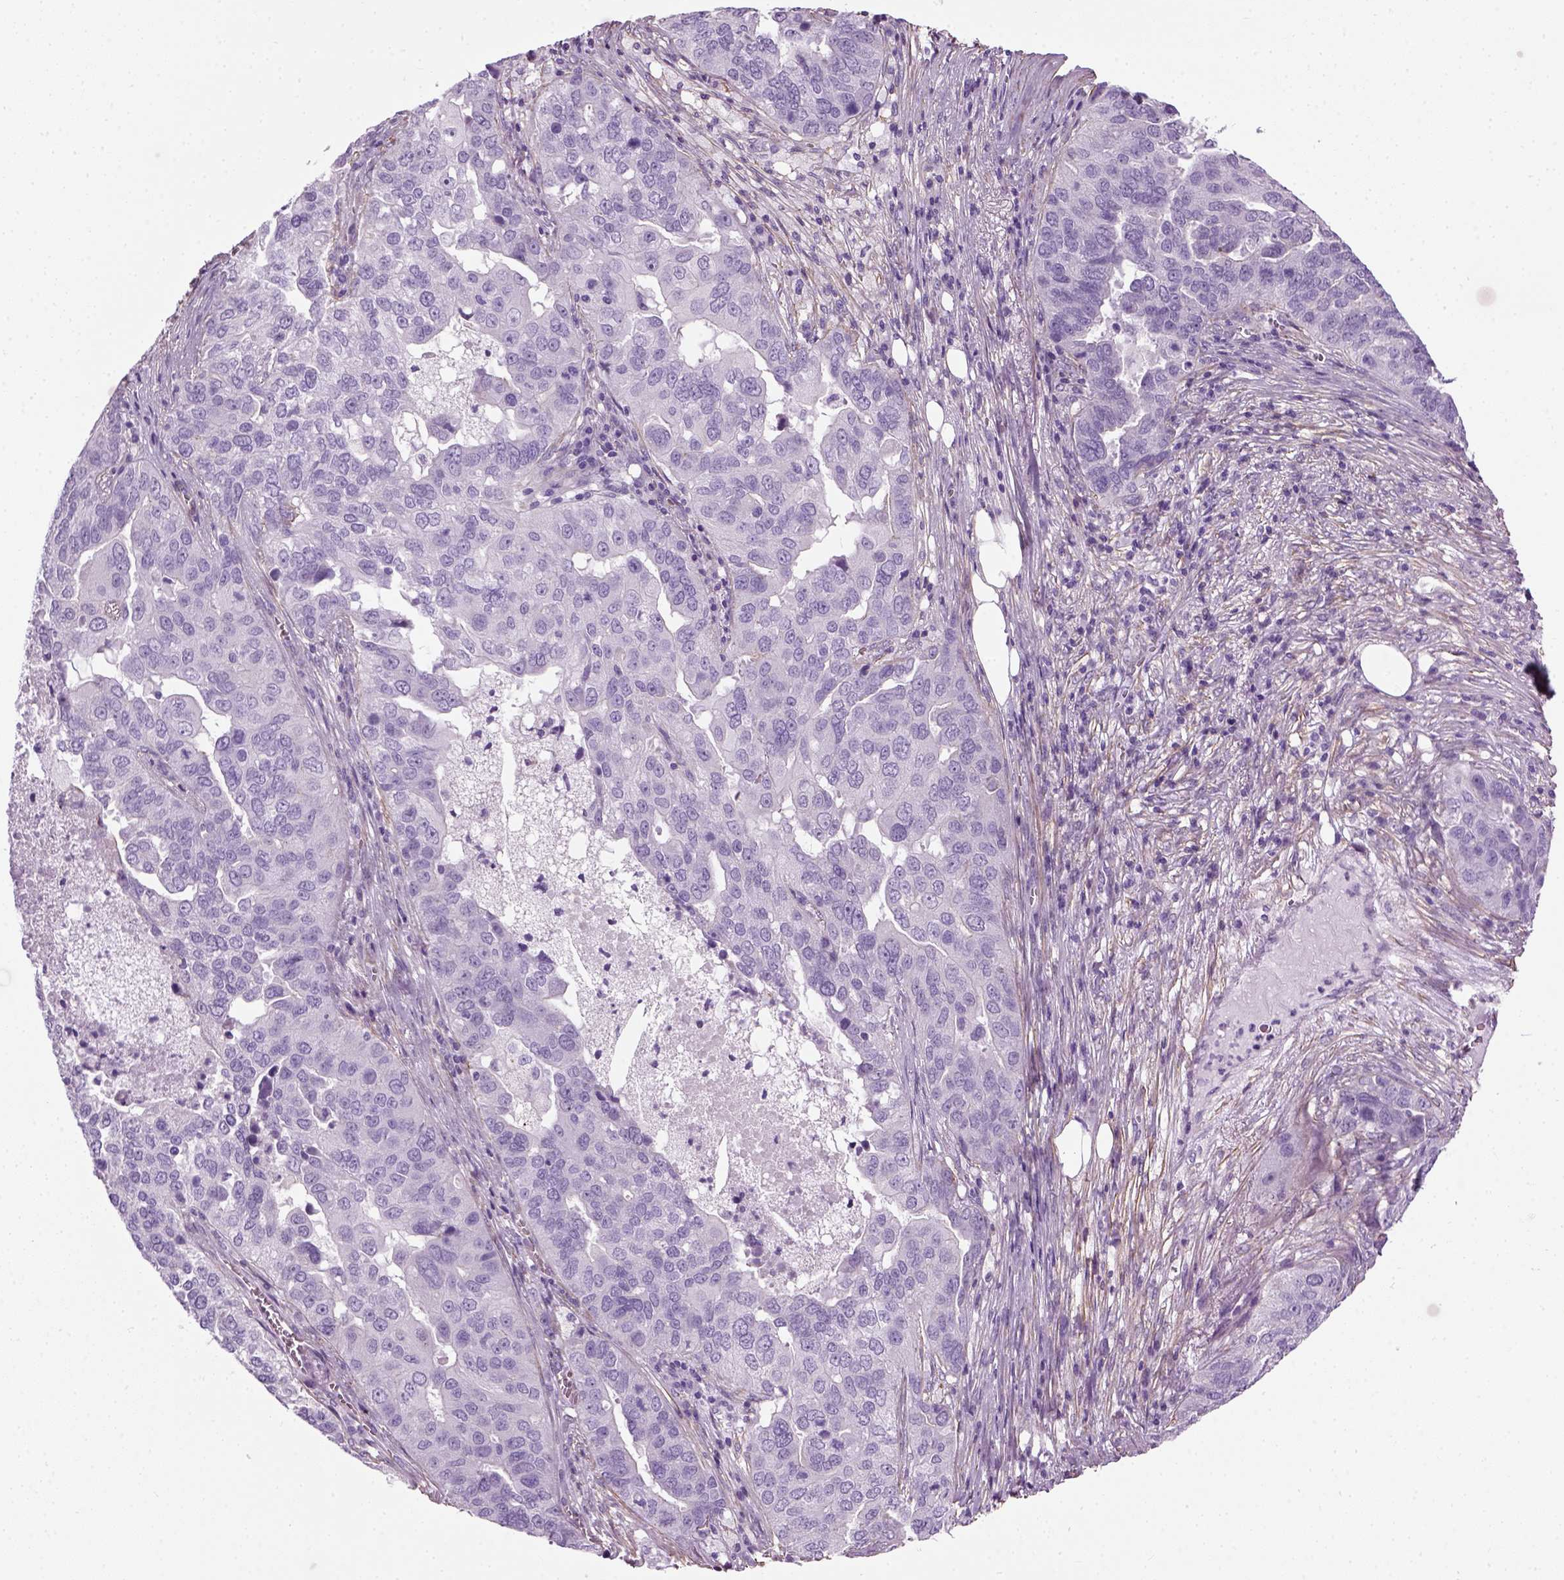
{"staining": {"intensity": "negative", "quantity": "none", "location": "none"}, "tissue": "ovarian cancer", "cell_type": "Tumor cells", "image_type": "cancer", "snomed": [{"axis": "morphology", "description": "Carcinoma, endometroid"}, {"axis": "topography", "description": "Soft tissue"}, {"axis": "topography", "description": "Ovary"}], "caption": "An immunohistochemistry micrograph of ovarian cancer is shown. There is no staining in tumor cells of ovarian cancer. (Brightfield microscopy of DAB IHC at high magnification).", "gene": "FAM161A", "patient": {"sex": "female", "age": 52}}